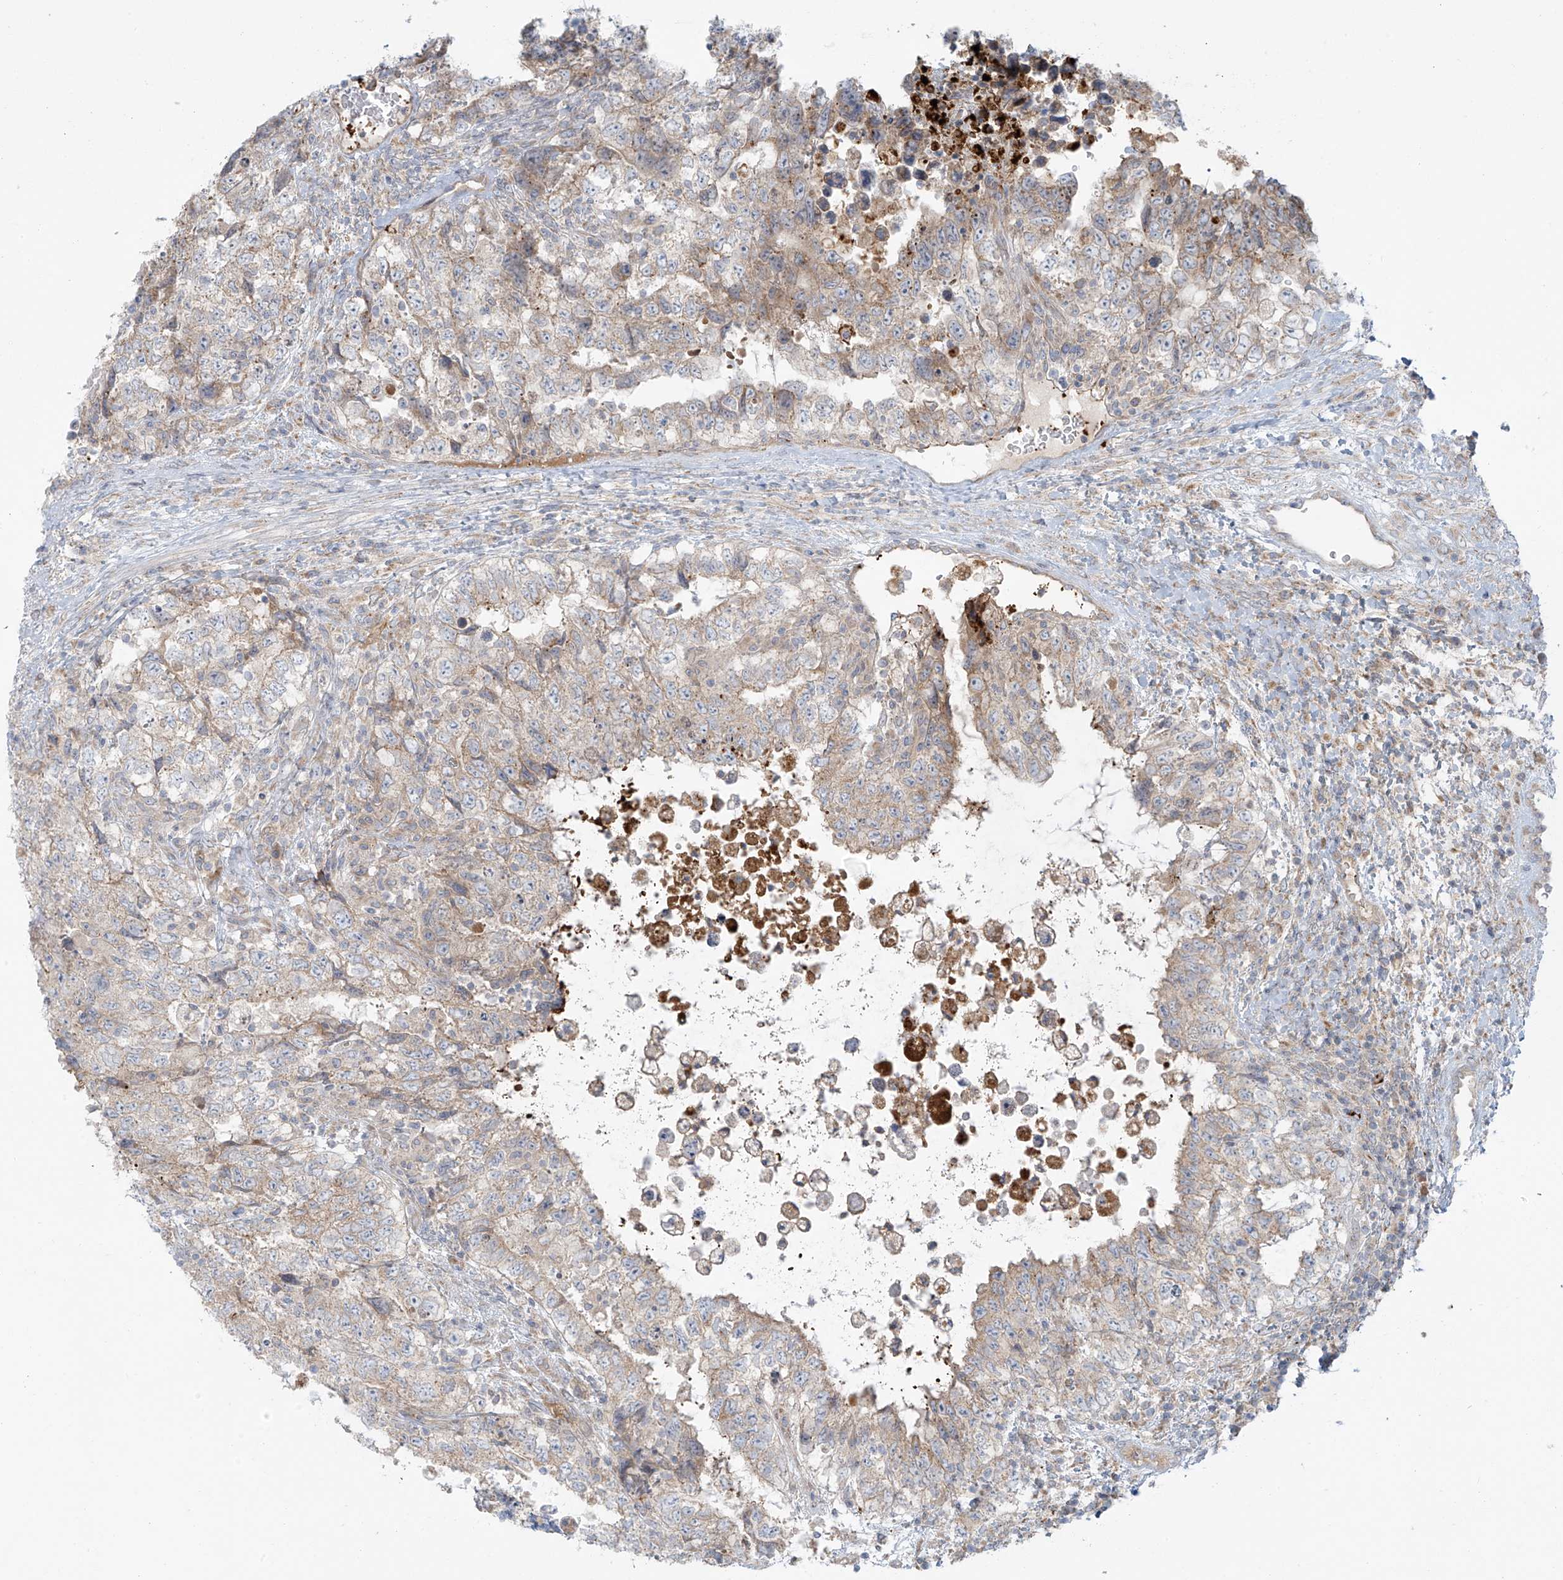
{"staining": {"intensity": "weak", "quantity": "25%-75%", "location": "cytoplasmic/membranous"}, "tissue": "testis cancer", "cell_type": "Tumor cells", "image_type": "cancer", "snomed": [{"axis": "morphology", "description": "Carcinoma, Embryonal, NOS"}, {"axis": "topography", "description": "Testis"}], "caption": "IHC image of human testis cancer stained for a protein (brown), which shows low levels of weak cytoplasmic/membranous expression in about 25%-75% of tumor cells.", "gene": "LZTS3", "patient": {"sex": "male", "age": 37}}